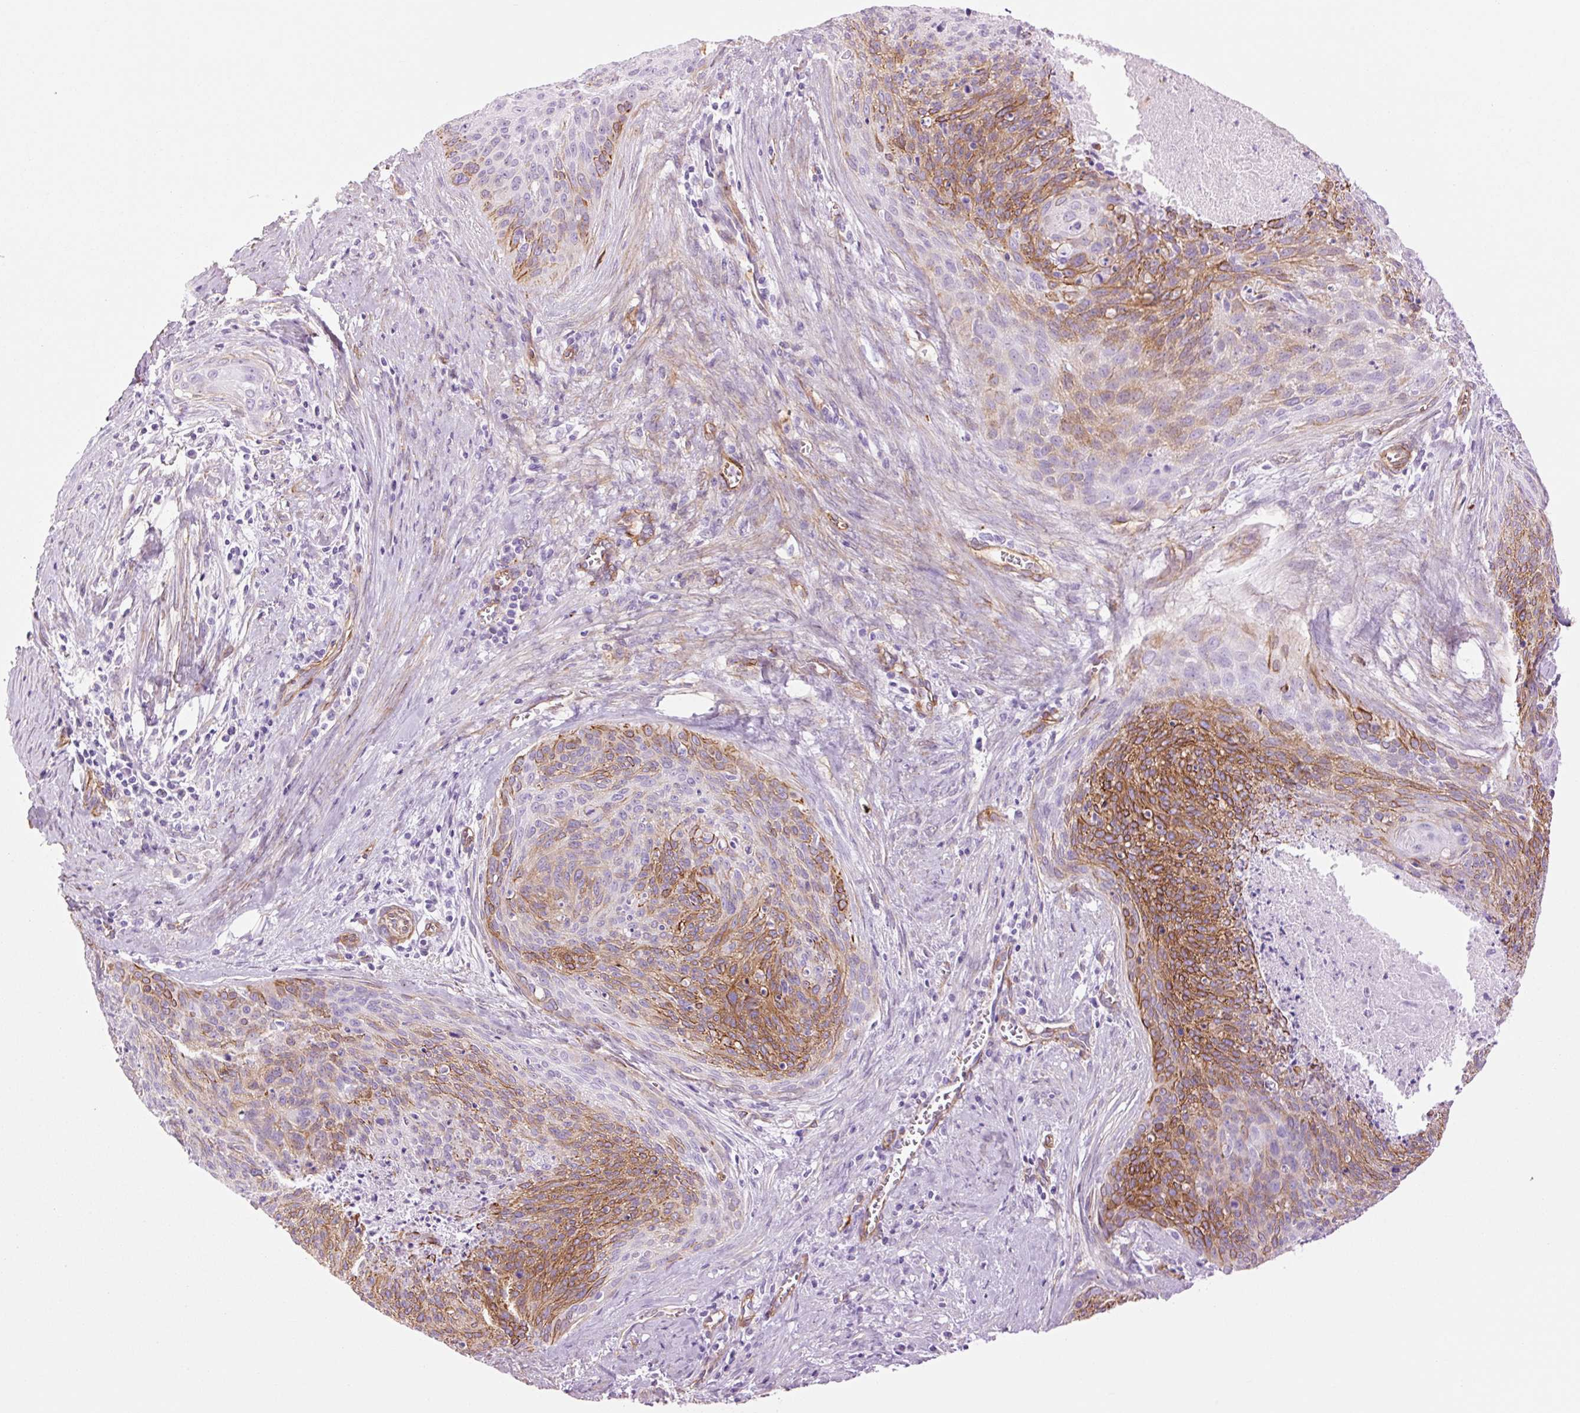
{"staining": {"intensity": "moderate", "quantity": "25%-75%", "location": "cytoplasmic/membranous"}, "tissue": "cervical cancer", "cell_type": "Tumor cells", "image_type": "cancer", "snomed": [{"axis": "morphology", "description": "Squamous cell carcinoma, NOS"}, {"axis": "topography", "description": "Cervix"}], "caption": "Squamous cell carcinoma (cervical) stained with DAB immunohistochemistry exhibits medium levels of moderate cytoplasmic/membranous positivity in approximately 25%-75% of tumor cells.", "gene": "CAV1", "patient": {"sex": "female", "age": 55}}